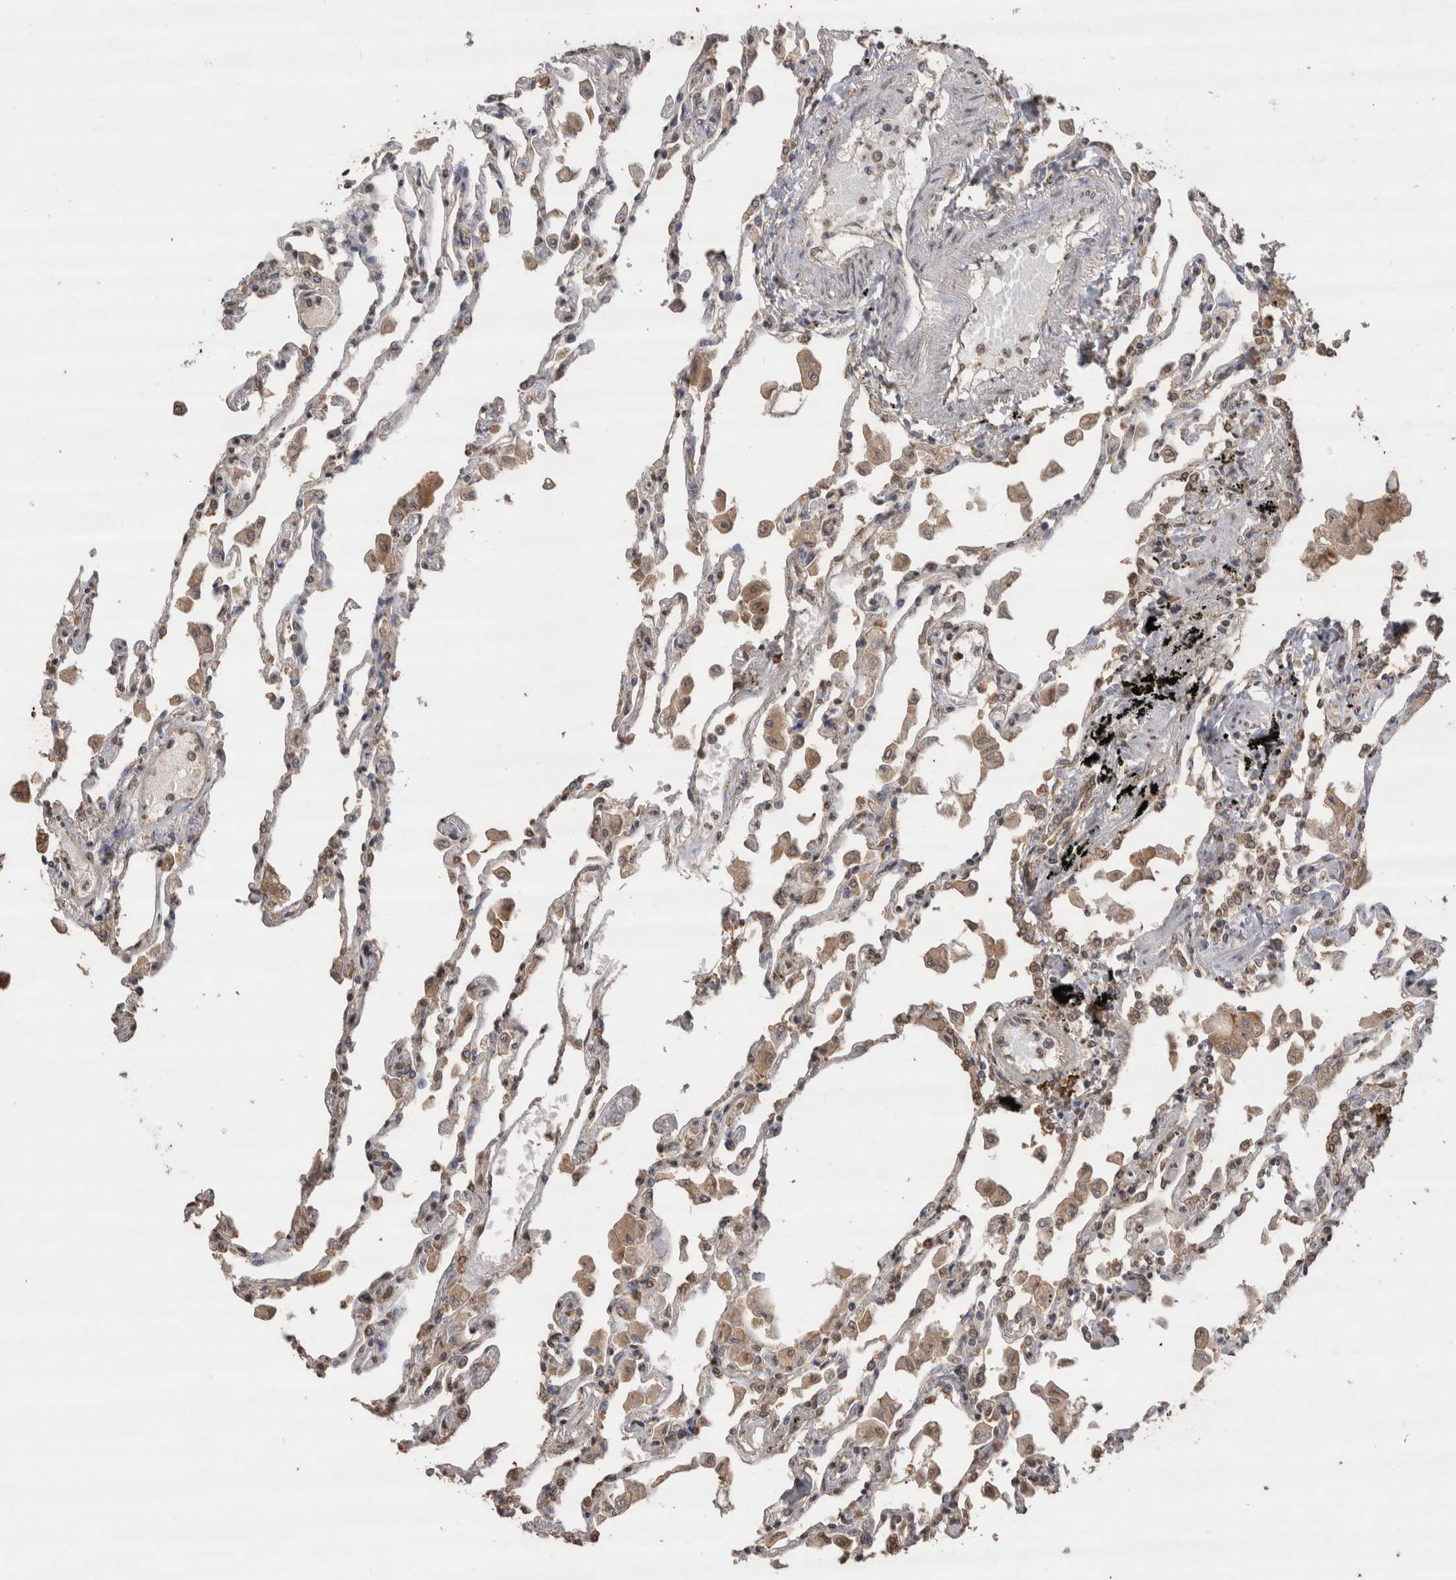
{"staining": {"intensity": "weak", "quantity": "25%-75%", "location": "cytoplasmic/membranous,nuclear"}, "tissue": "lung", "cell_type": "Alveolar cells", "image_type": "normal", "snomed": [{"axis": "morphology", "description": "Normal tissue, NOS"}, {"axis": "topography", "description": "Bronchus"}, {"axis": "topography", "description": "Lung"}], "caption": "Protein staining of normal lung shows weak cytoplasmic/membranous,nuclear expression in approximately 25%-75% of alveolar cells. Nuclei are stained in blue.", "gene": "CRELD2", "patient": {"sex": "female", "age": 49}}